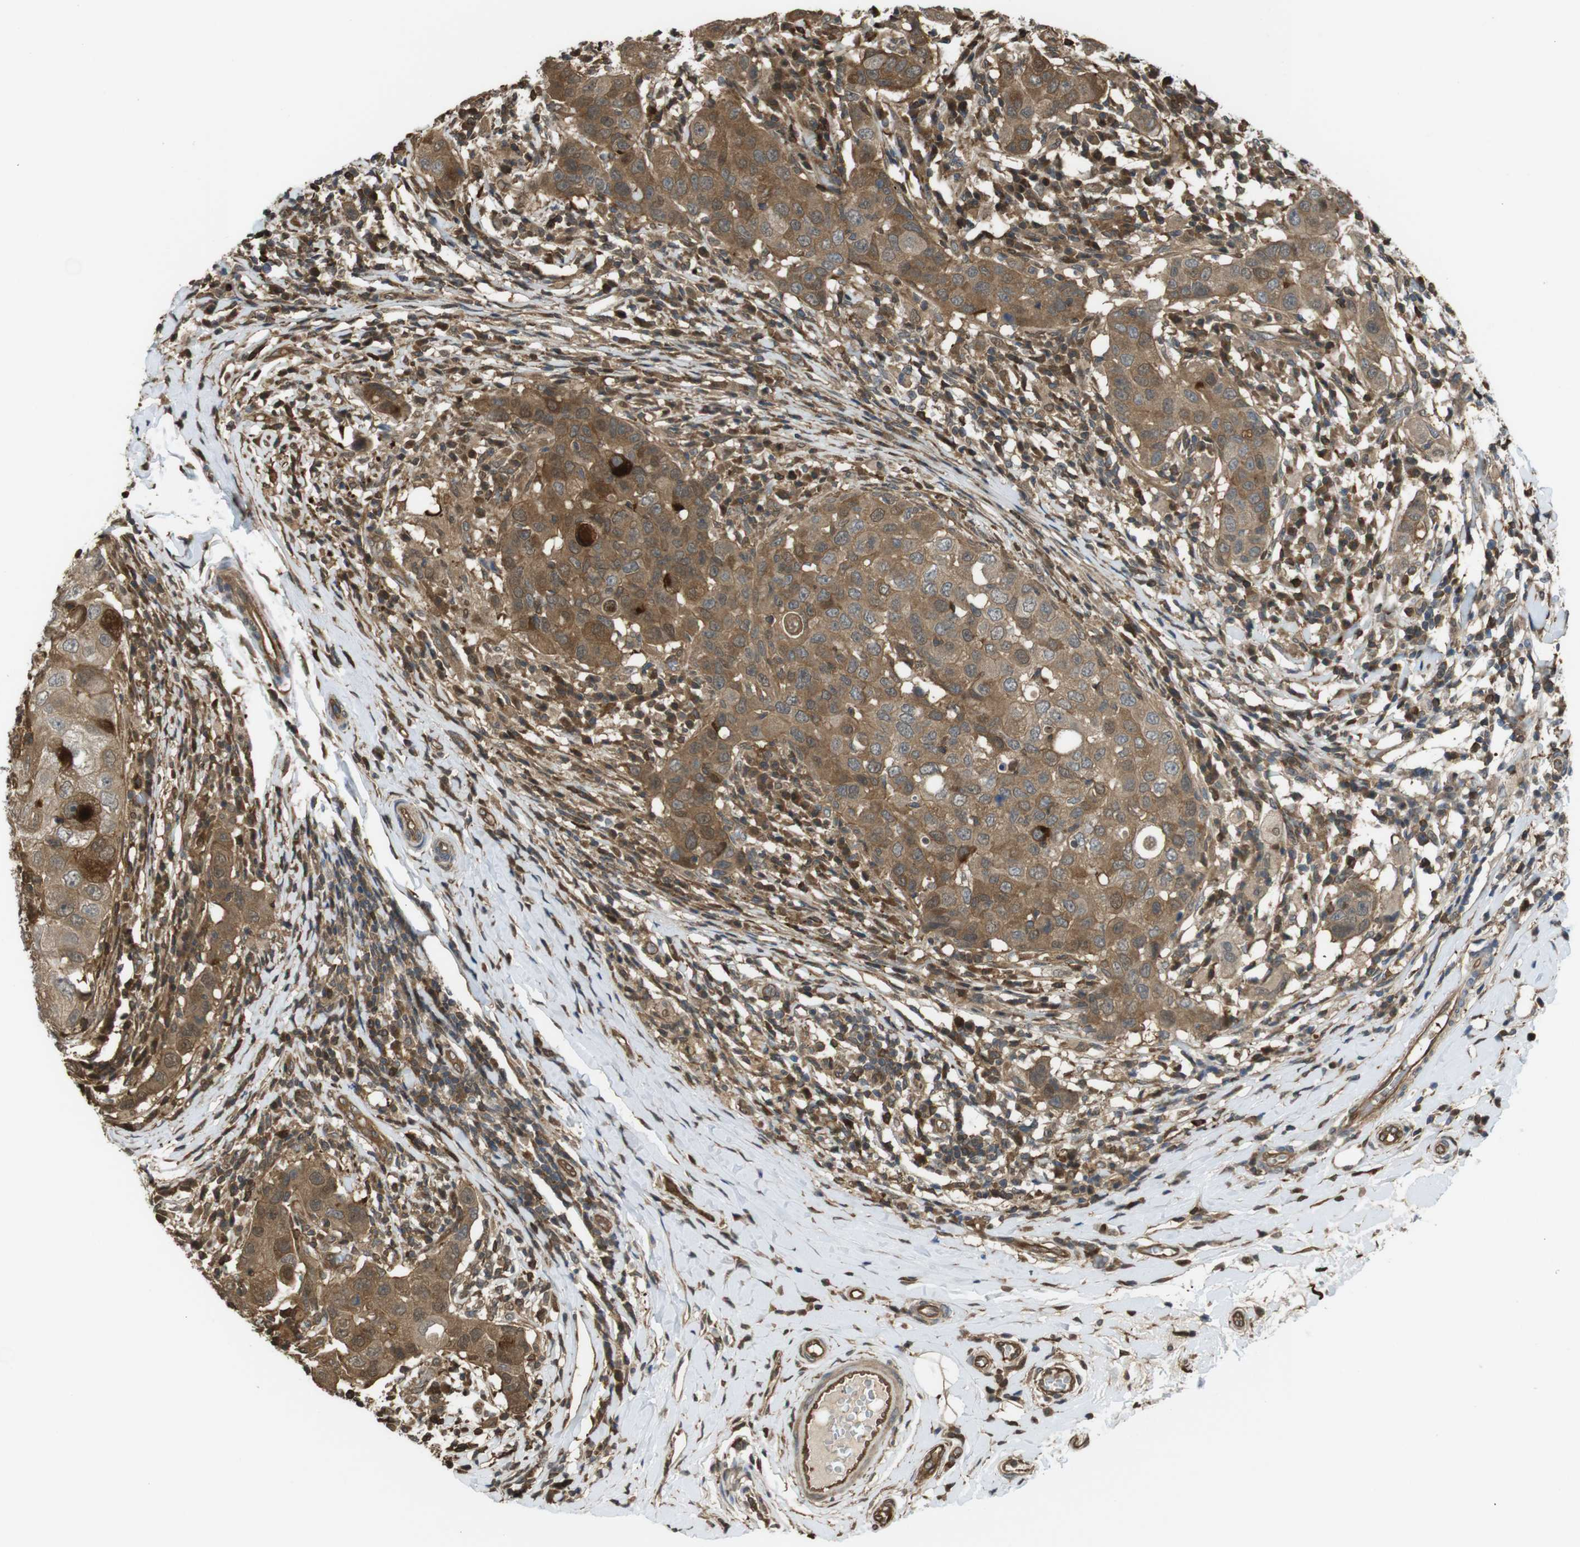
{"staining": {"intensity": "strong", "quantity": ">75%", "location": "cytoplasmic/membranous"}, "tissue": "breast cancer", "cell_type": "Tumor cells", "image_type": "cancer", "snomed": [{"axis": "morphology", "description": "Duct carcinoma"}, {"axis": "topography", "description": "Breast"}], "caption": "Tumor cells show high levels of strong cytoplasmic/membranous positivity in about >75% of cells in human breast cancer (infiltrating ductal carcinoma). The staining is performed using DAB (3,3'-diaminobenzidine) brown chromogen to label protein expression. The nuclei are counter-stained blue using hematoxylin.", "gene": "ARHGDIA", "patient": {"sex": "female", "age": 27}}